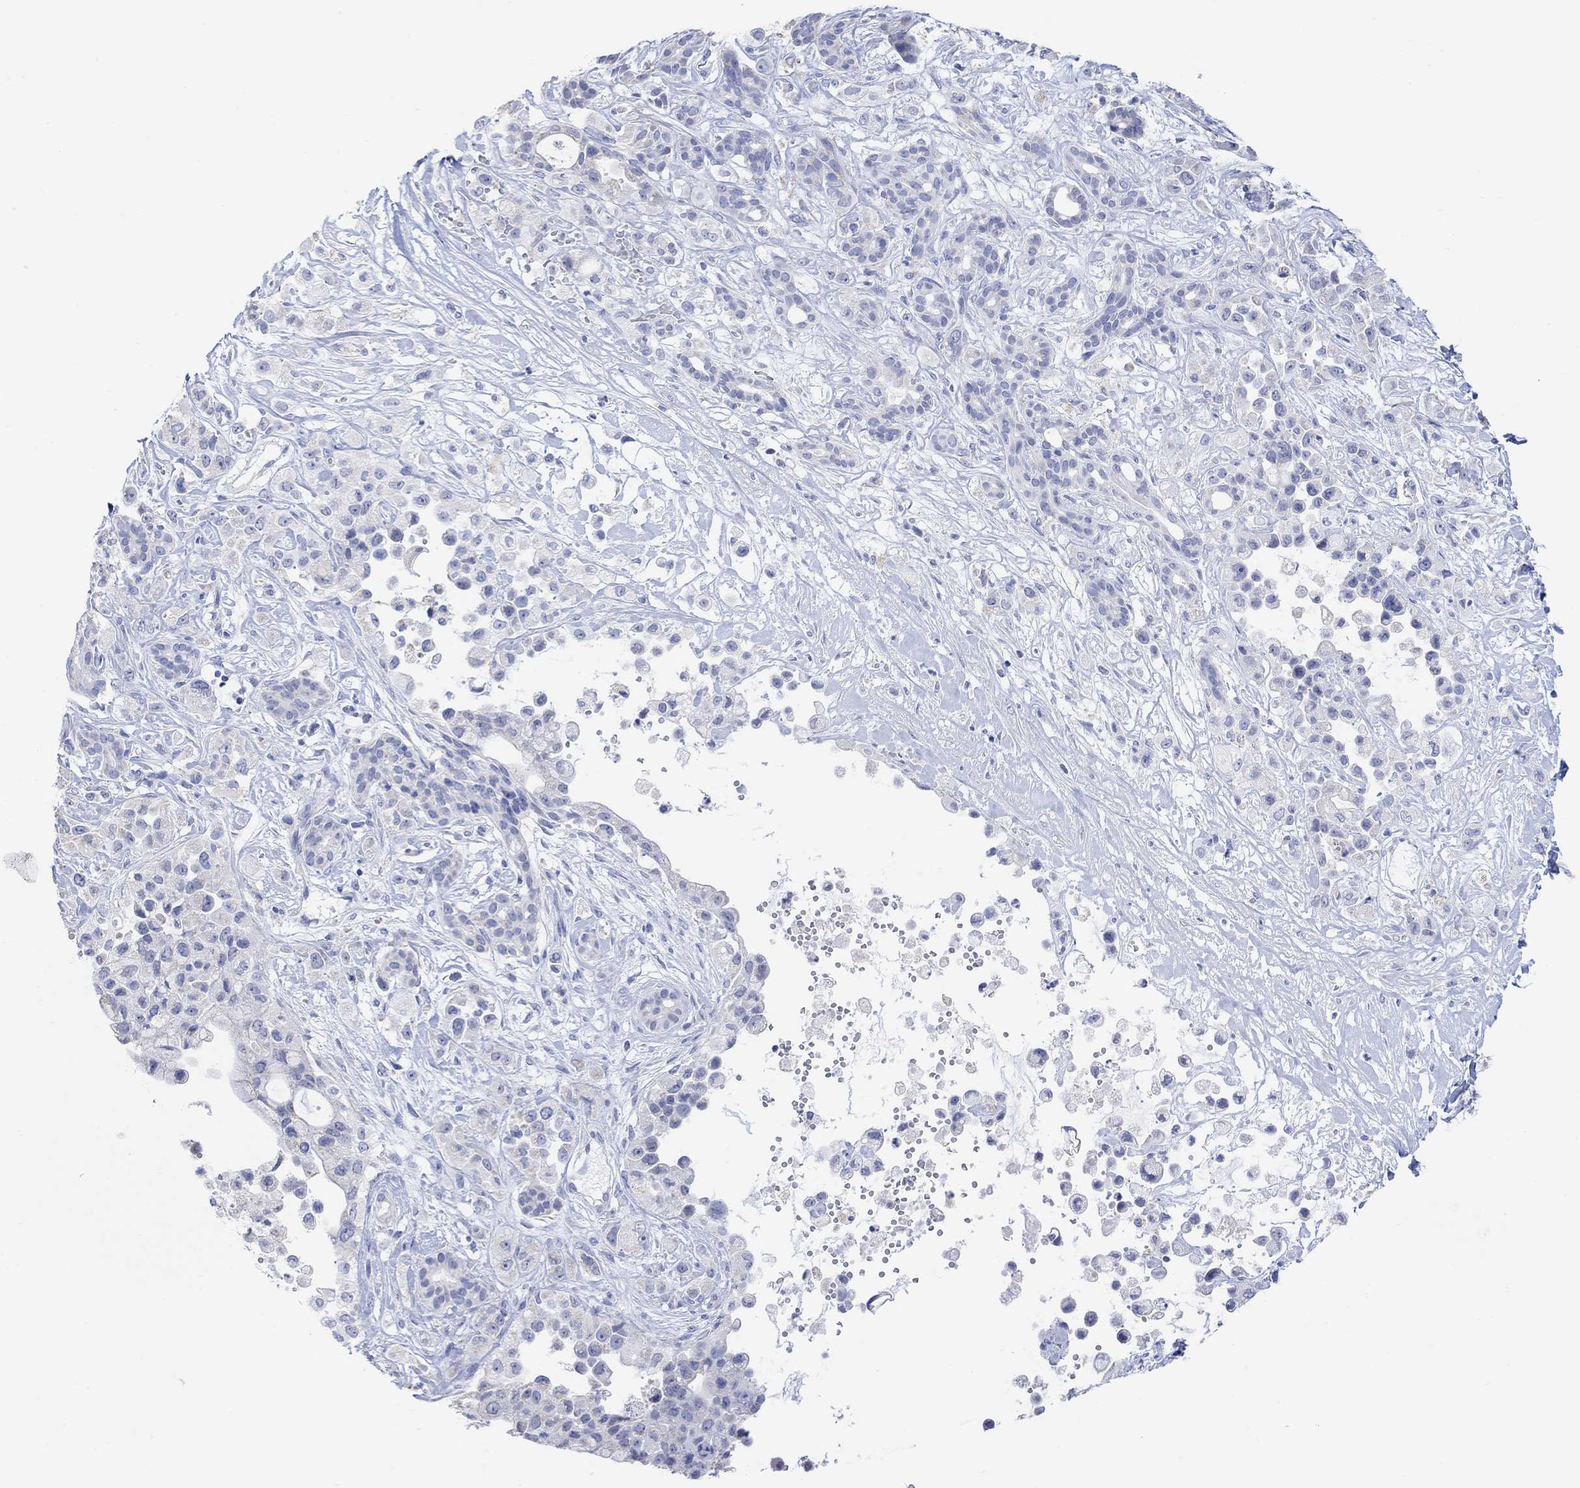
{"staining": {"intensity": "negative", "quantity": "none", "location": "none"}, "tissue": "pancreatic cancer", "cell_type": "Tumor cells", "image_type": "cancer", "snomed": [{"axis": "morphology", "description": "Adenocarcinoma, NOS"}, {"axis": "topography", "description": "Pancreas"}], "caption": "Photomicrograph shows no protein positivity in tumor cells of pancreatic adenocarcinoma tissue.", "gene": "SYT12", "patient": {"sex": "male", "age": 44}}